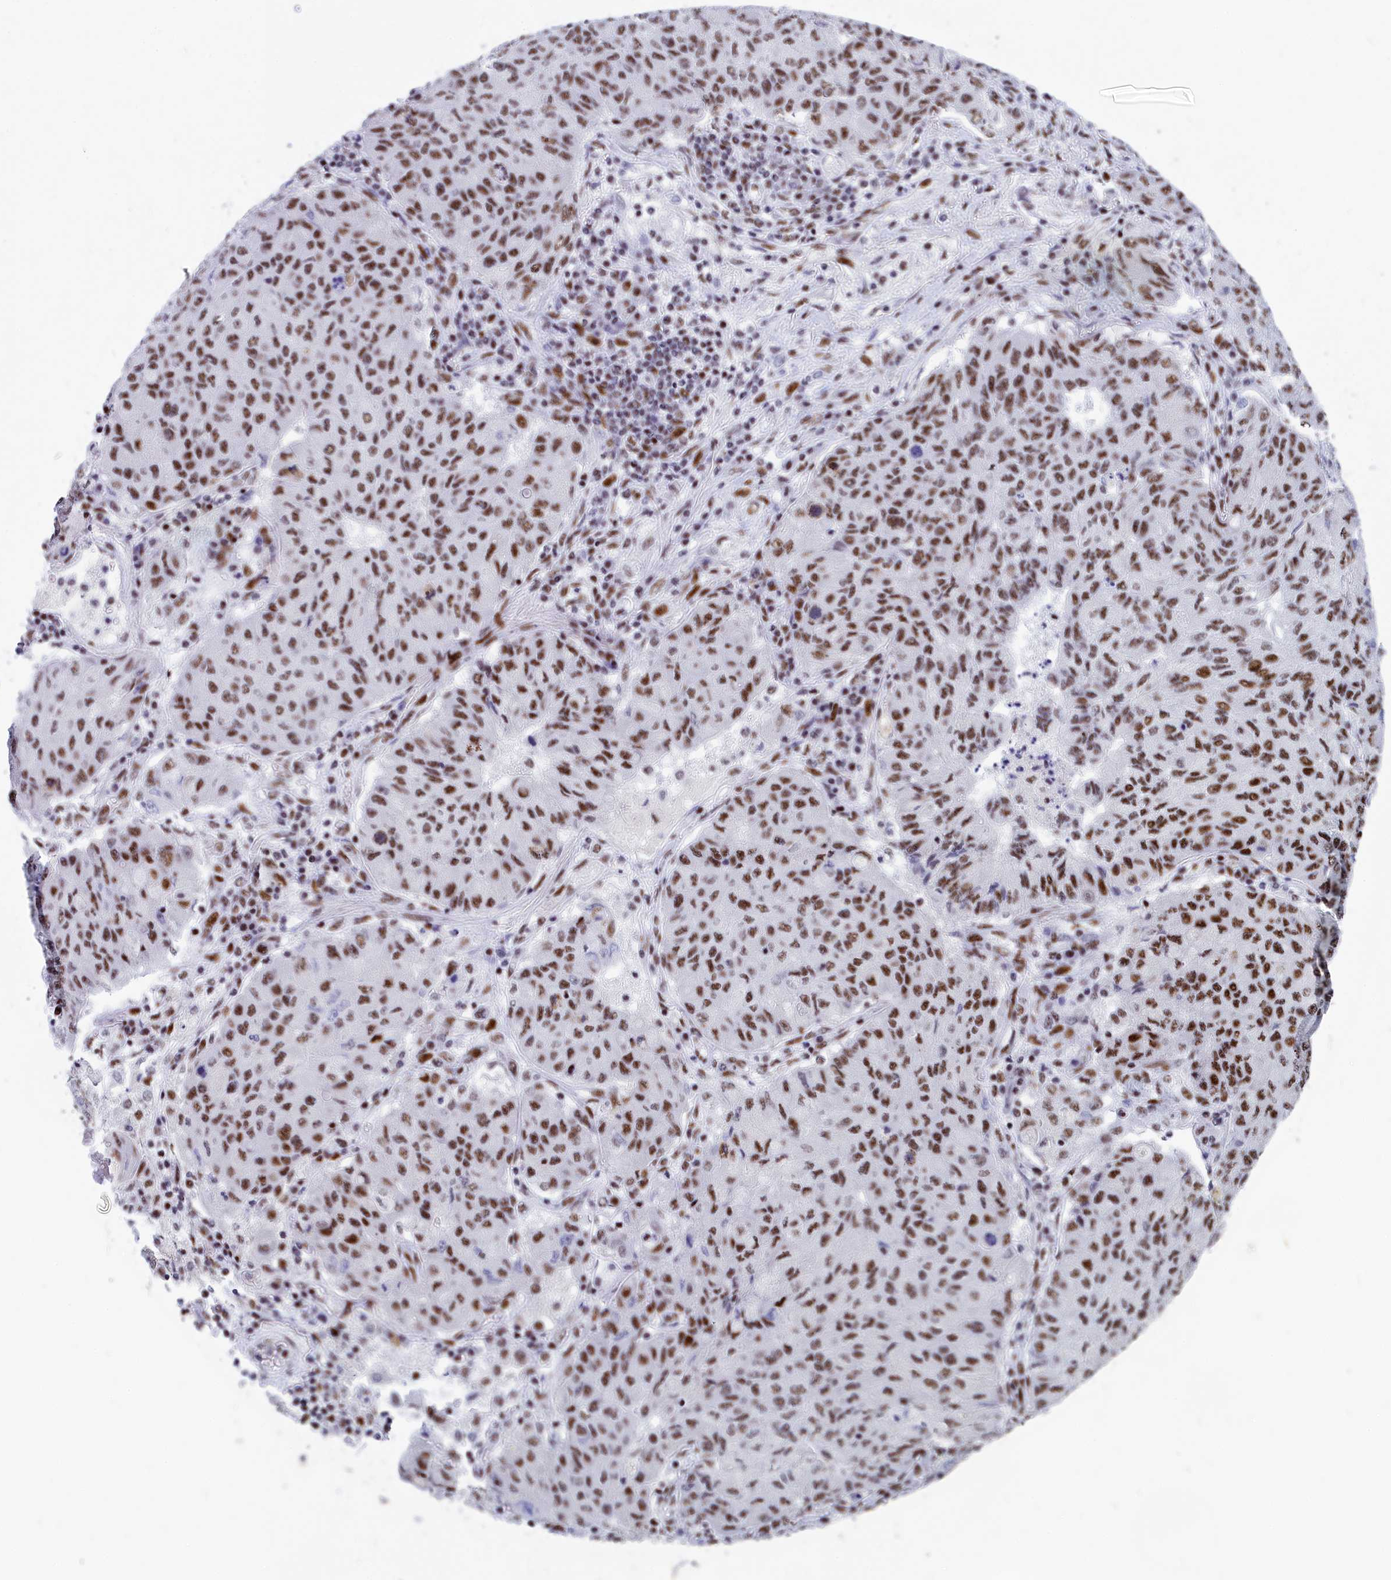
{"staining": {"intensity": "moderate", "quantity": ">75%", "location": "nuclear"}, "tissue": "lung cancer", "cell_type": "Tumor cells", "image_type": "cancer", "snomed": [{"axis": "morphology", "description": "Squamous cell carcinoma, NOS"}, {"axis": "topography", "description": "Lung"}], "caption": "Lung cancer was stained to show a protein in brown. There is medium levels of moderate nuclear expression in approximately >75% of tumor cells.", "gene": "NSA2", "patient": {"sex": "male", "age": 74}}